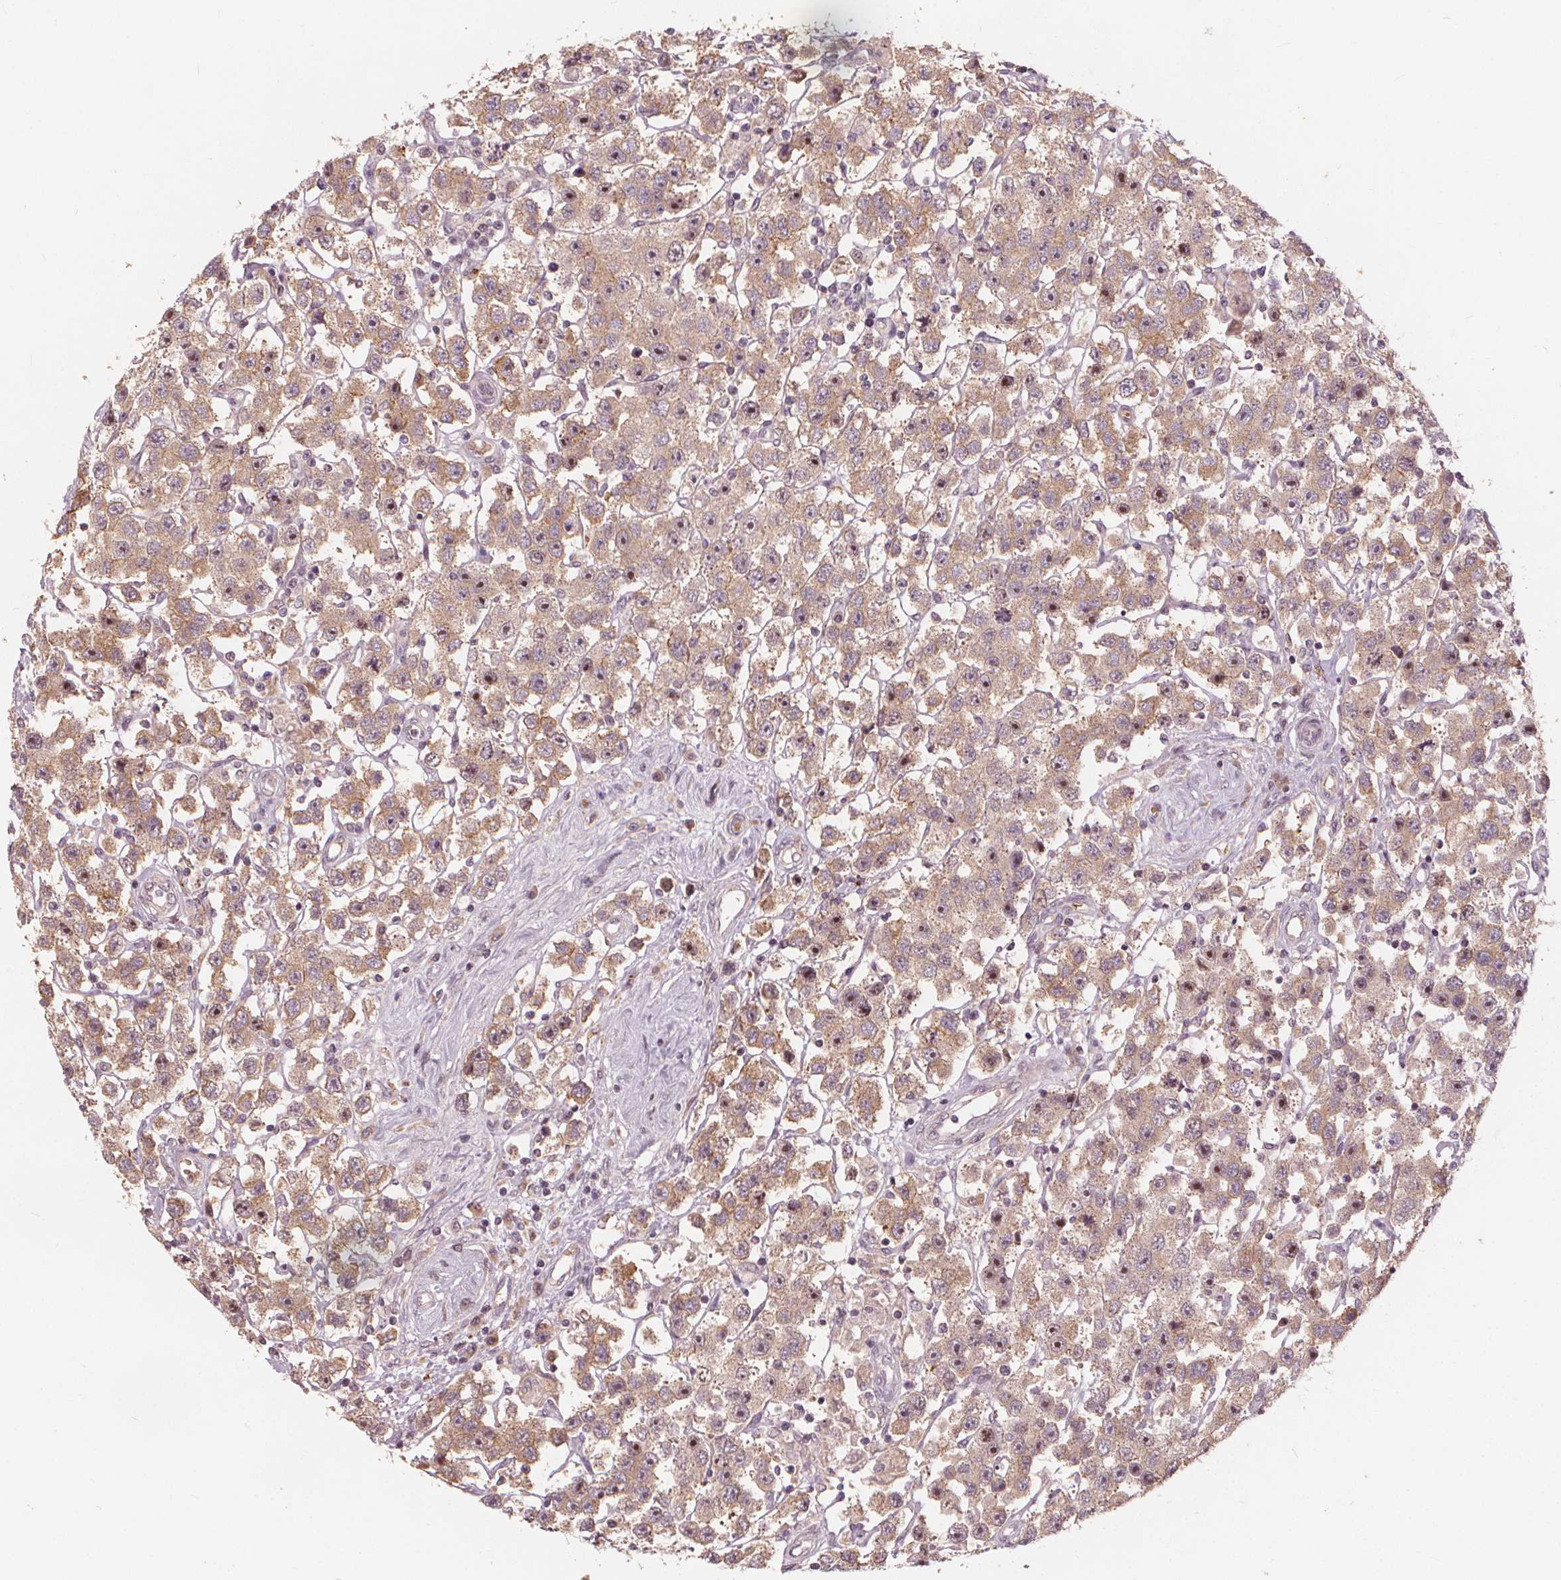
{"staining": {"intensity": "weak", "quantity": ">75%", "location": "cytoplasmic/membranous"}, "tissue": "testis cancer", "cell_type": "Tumor cells", "image_type": "cancer", "snomed": [{"axis": "morphology", "description": "Seminoma, NOS"}, {"axis": "topography", "description": "Testis"}], "caption": "Human seminoma (testis) stained for a protein (brown) reveals weak cytoplasmic/membranous positive staining in approximately >75% of tumor cells.", "gene": "IPO13", "patient": {"sex": "male", "age": 45}}